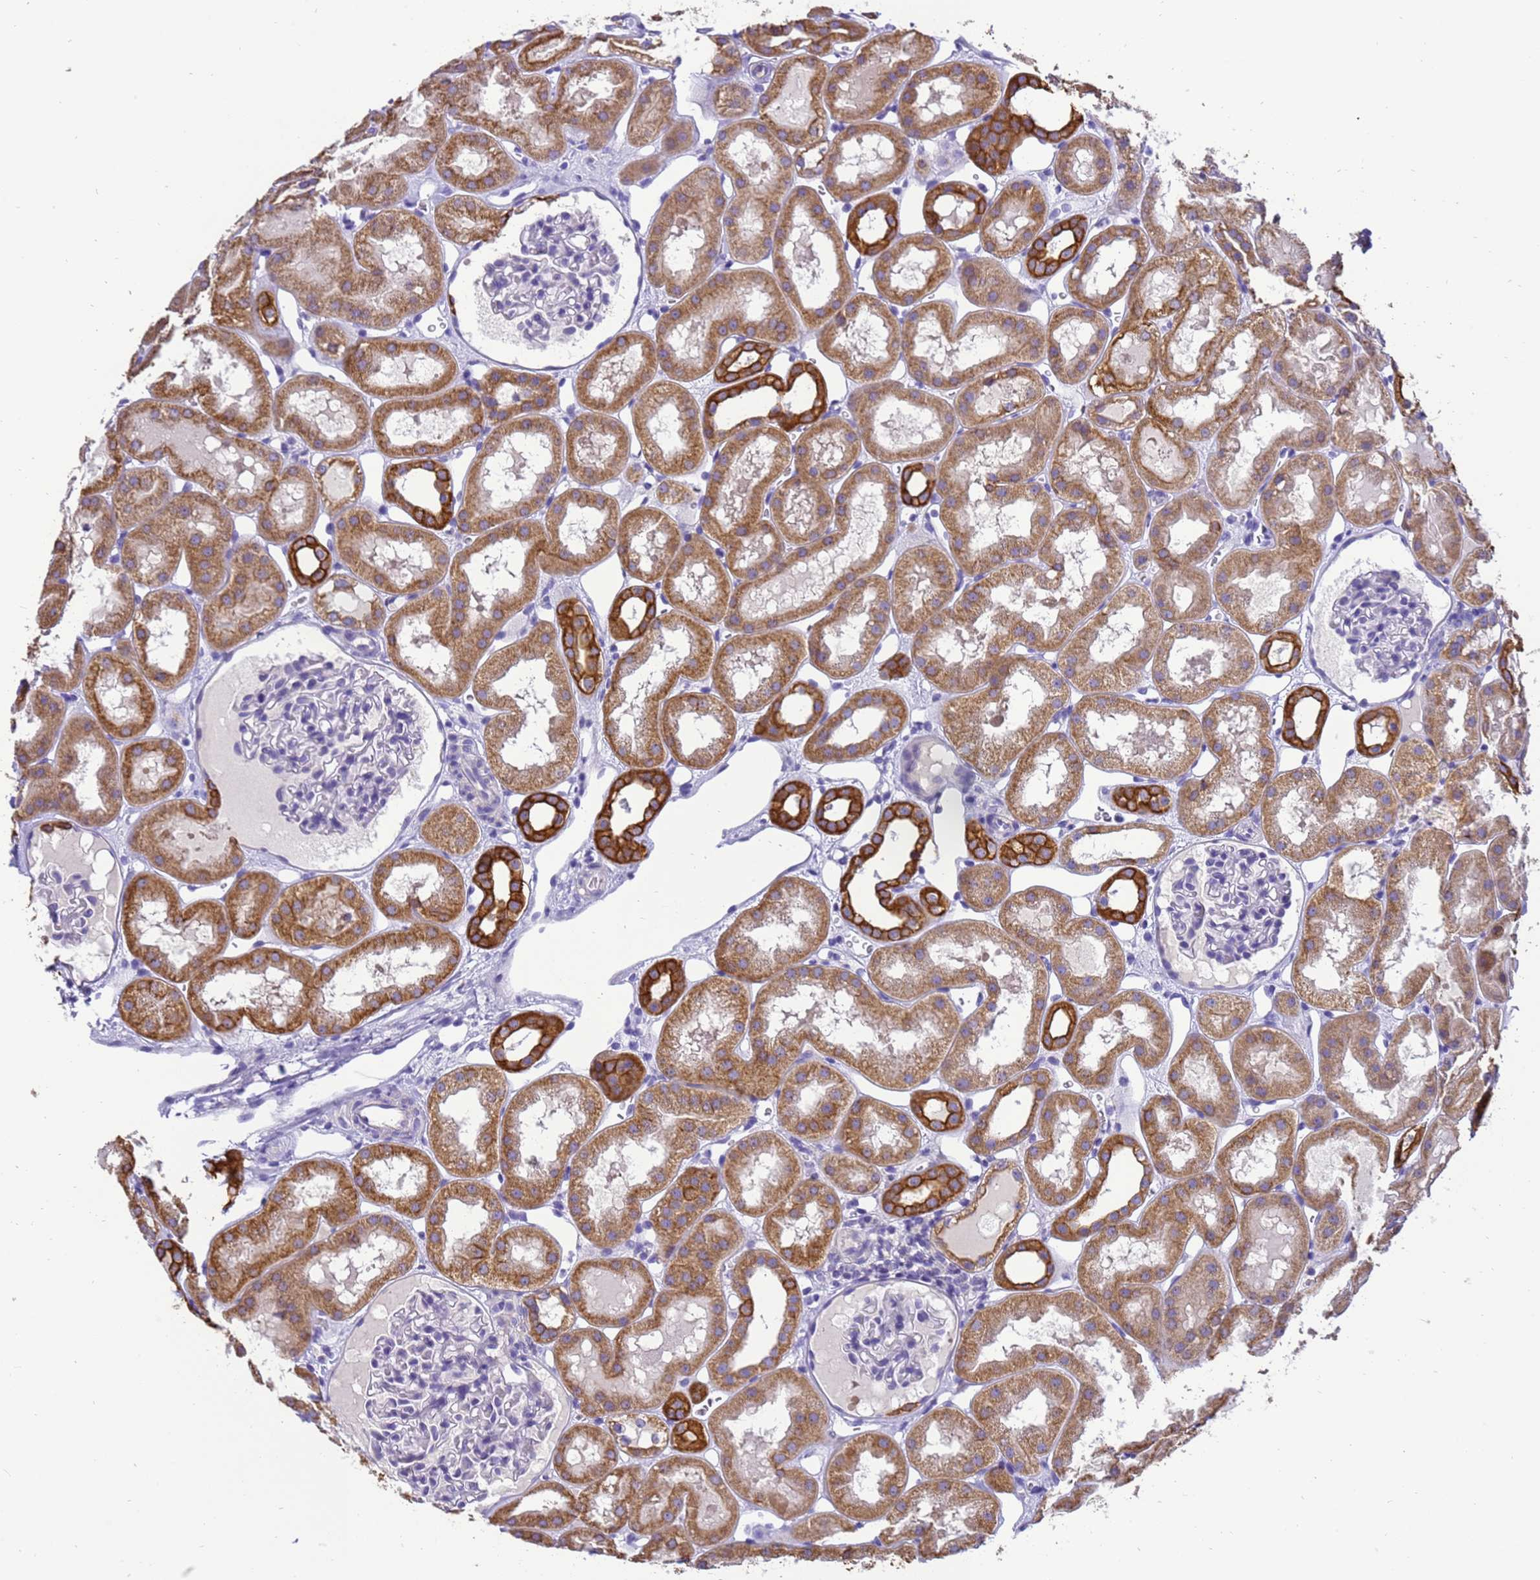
{"staining": {"intensity": "negative", "quantity": "none", "location": "none"}, "tissue": "kidney", "cell_type": "Cells in glomeruli", "image_type": "normal", "snomed": [{"axis": "morphology", "description": "Normal tissue, NOS"}, {"axis": "topography", "description": "Kidney"}, {"axis": "topography", "description": "Urinary bladder"}], "caption": "High power microscopy photomicrograph of an IHC image of benign kidney, revealing no significant staining in cells in glomeruli. The staining was performed using DAB to visualize the protein expression in brown, while the nuclei were stained in blue with hematoxylin (Magnification: 20x).", "gene": "PIEZO2", "patient": {"sex": "male", "age": 16}}